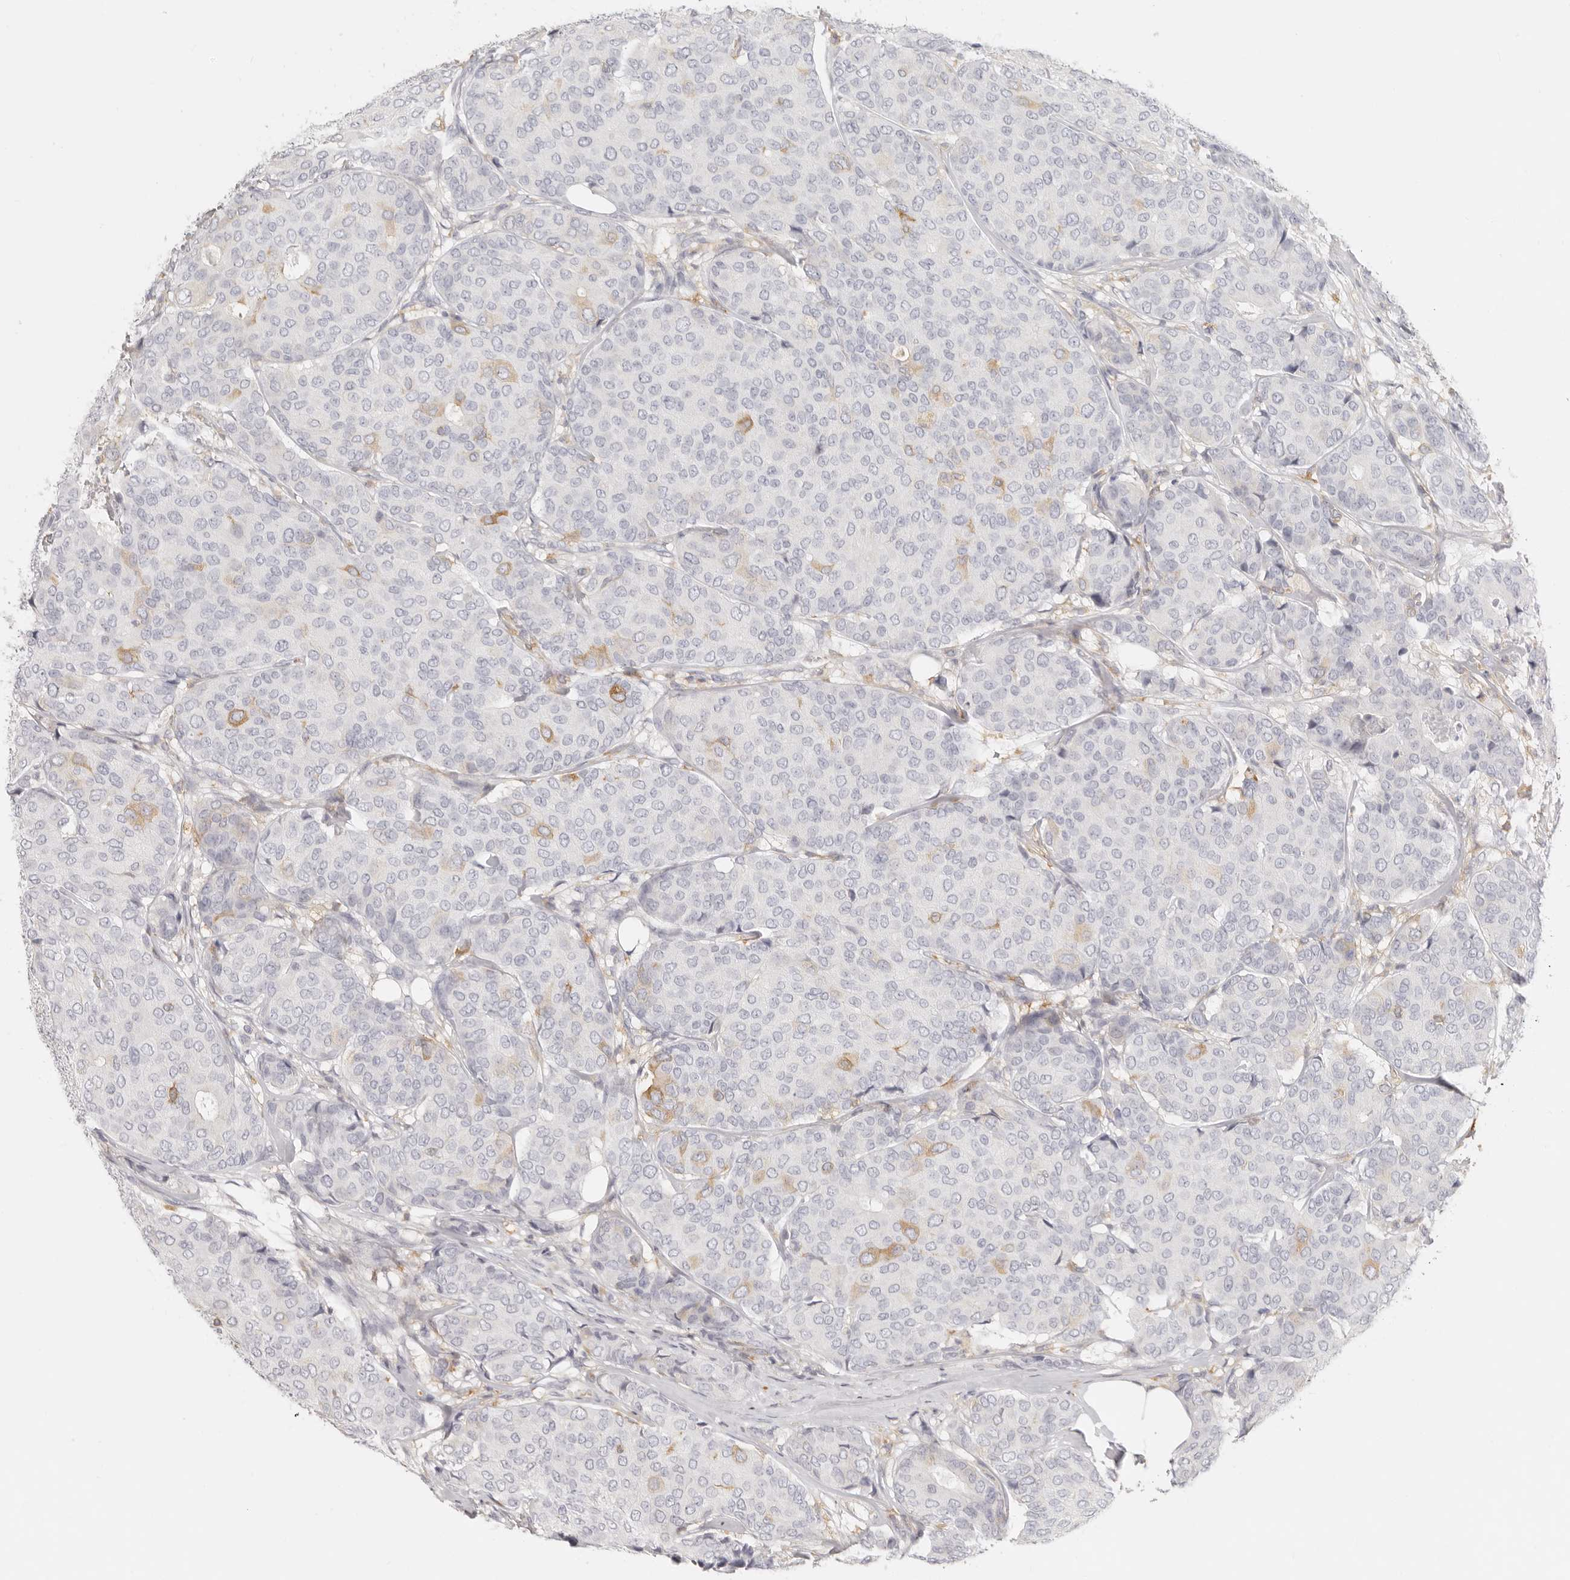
{"staining": {"intensity": "weak", "quantity": "<25%", "location": "cytoplasmic/membranous"}, "tissue": "breast cancer", "cell_type": "Tumor cells", "image_type": "cancer", "snomed": [{"axis": "morphology", "description": "Duct carcinoma"}, {"axis": "topography", "description": "Breast"}], "caption": "Human breast cancer stained for a protein using immunohistochemistry exhibits no staining in tumor cells.", "gene": "NIBAN1", "patient": {"sex": "female", "age": 75}}